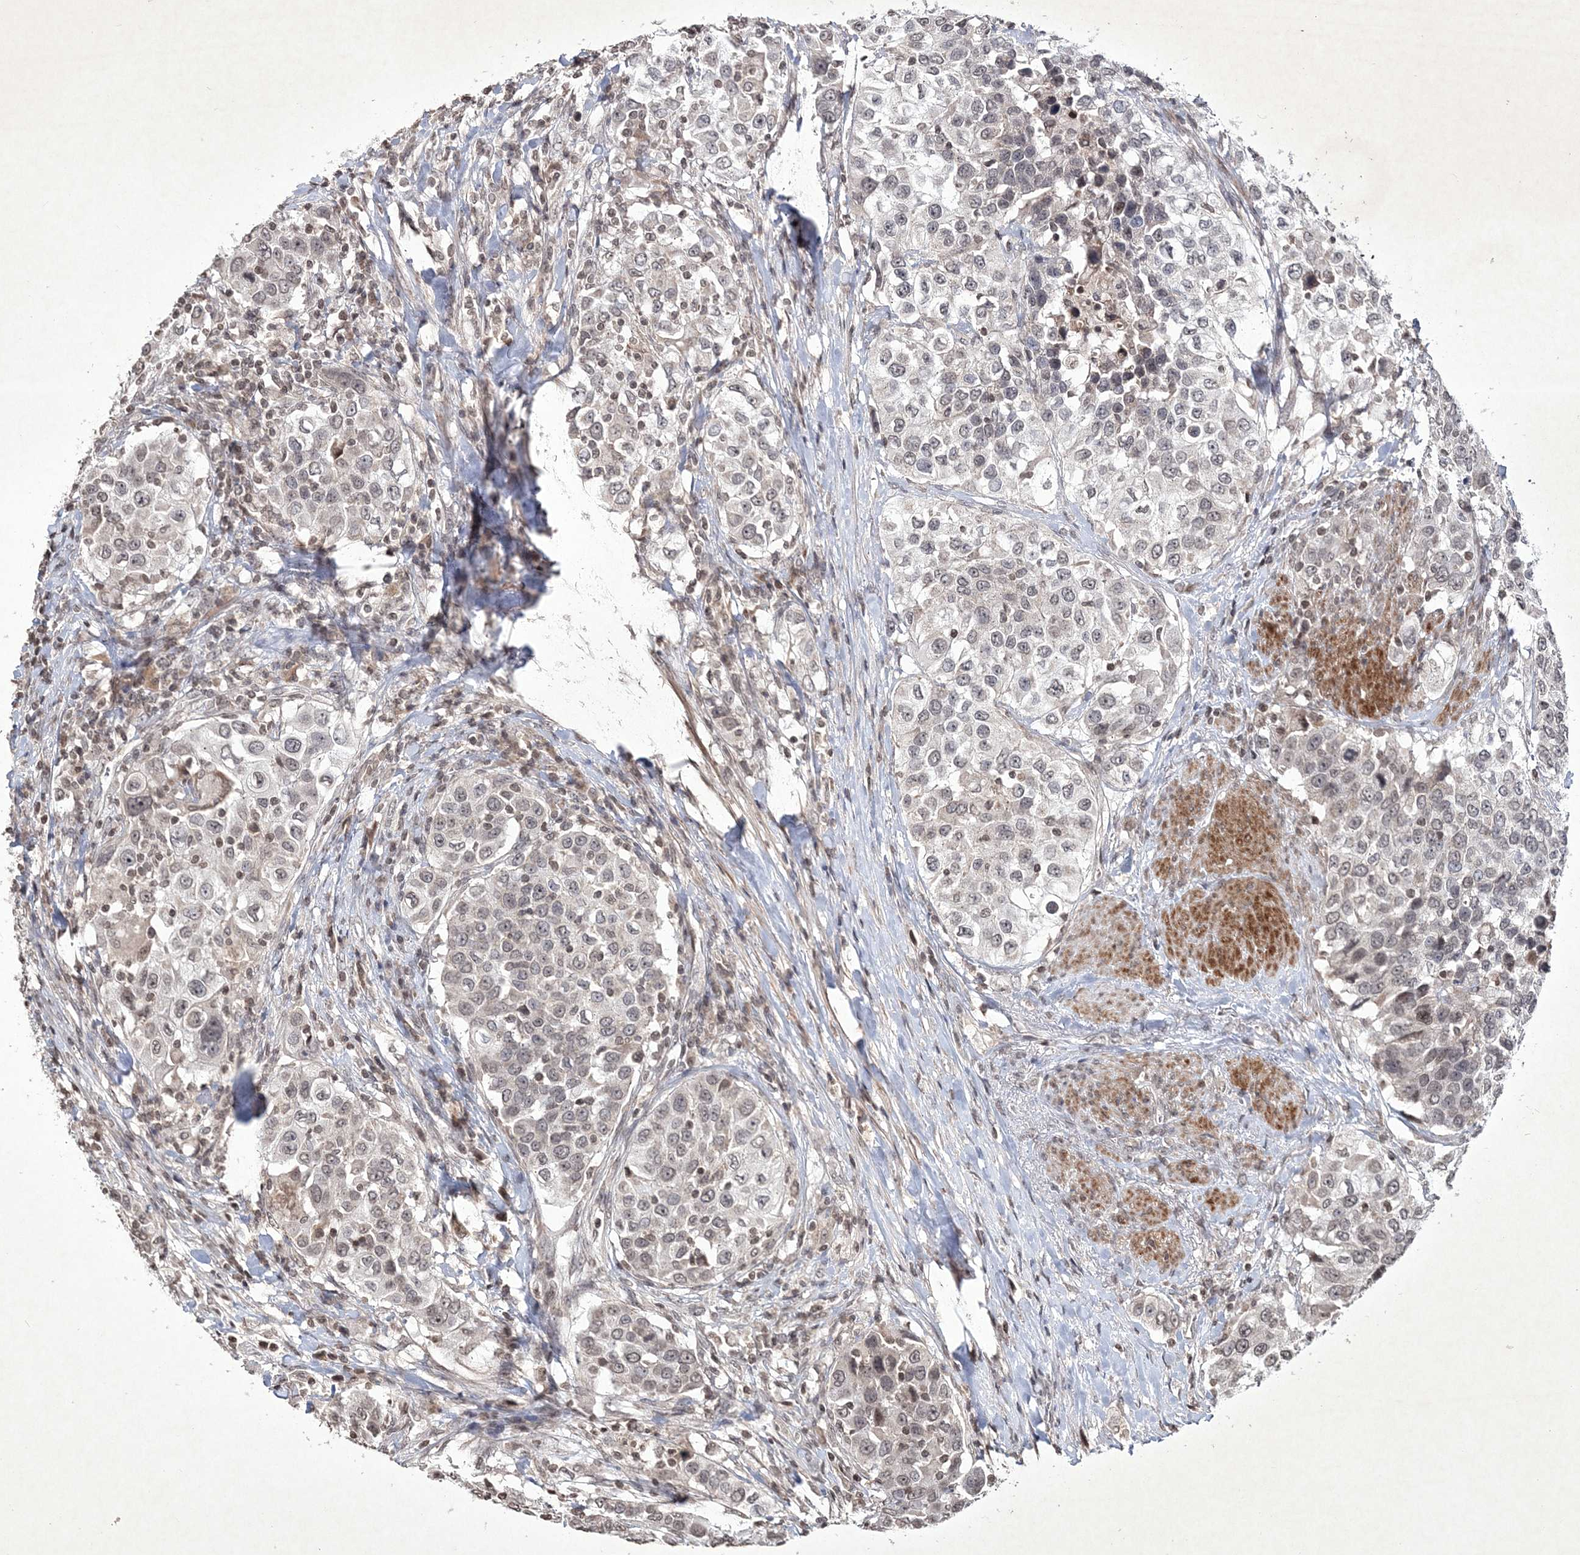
{"staining": {"intensity": "weak", "quantity": "25%-75%", "location": "nuclear"}, "tissue": "urothelial cancer", "cell_type": "Tumor cells", "image_type": "cancer", "snomed": [{"axis": "morphology", "description": "Urothelial carcinoma, High grade"}, {"axis": "topography", "description": "Urinary bladder"}], "caption": "Protein analysis of urothelial cancer tissue exhibits weak nuclear positivity in approximately 25%-75% of tumor cells.", "gene": "SOWAHB", "patient": {"sex": "female", "age": 80}}